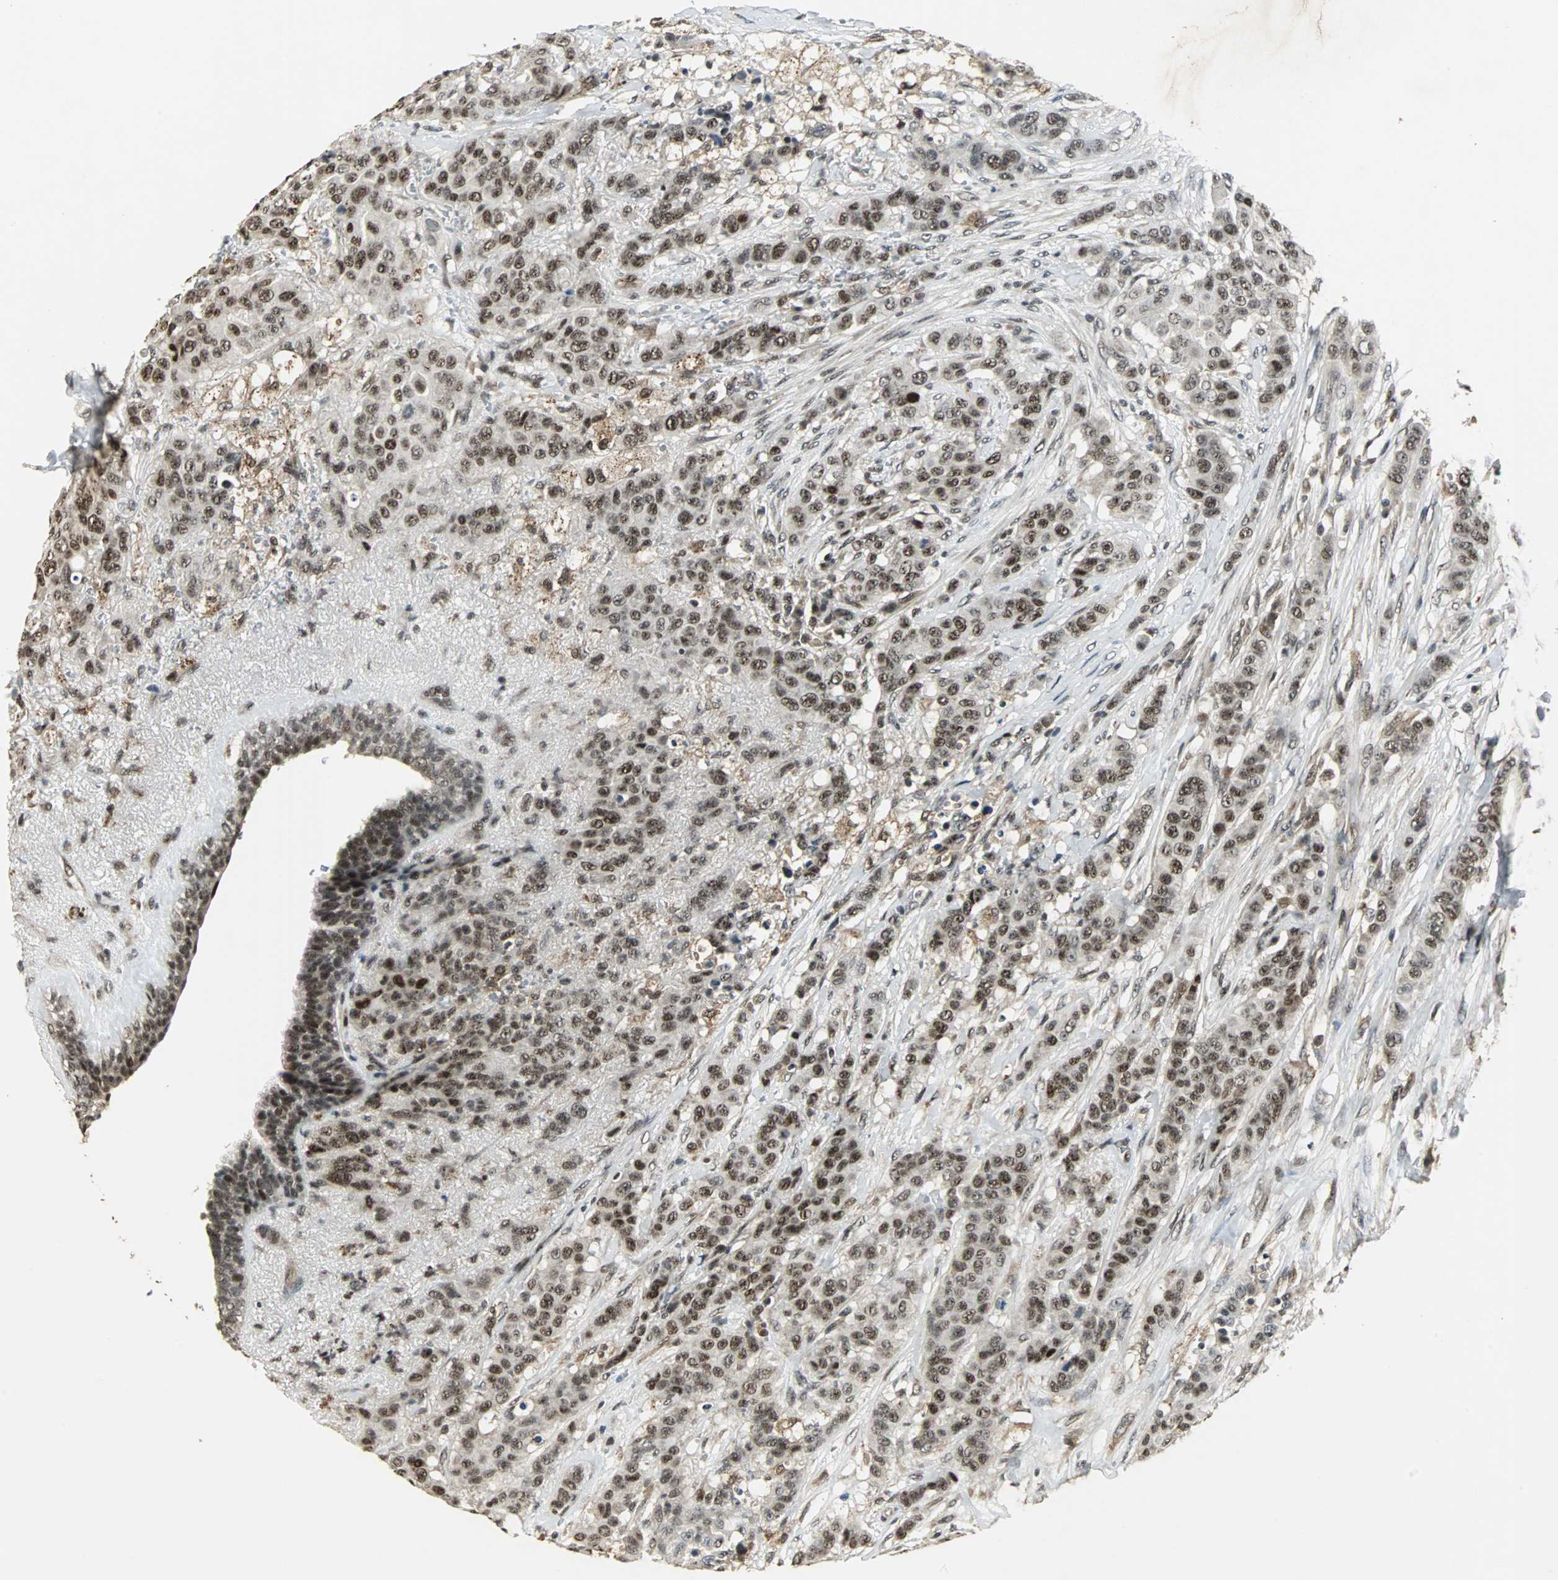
{"staining": {"intensity": "strong", "quantity": ">75%", "location": "nuclear"}, "tissue": "breast cancer", "cell_type": "Tumor cells", "image_type": "cancer", "snomed": [{"axis": "morphology", "description": "Duct carcinoma"}, {"axis": "topography", "description": "Breast"}], "caption": "A photomicrograph of breast intraductal carcinoma stained for a protein reveals strong nuclear brown staining in tumor cells.", "gene": "MED4", "patient": {"sex": "female", "age": 40}}